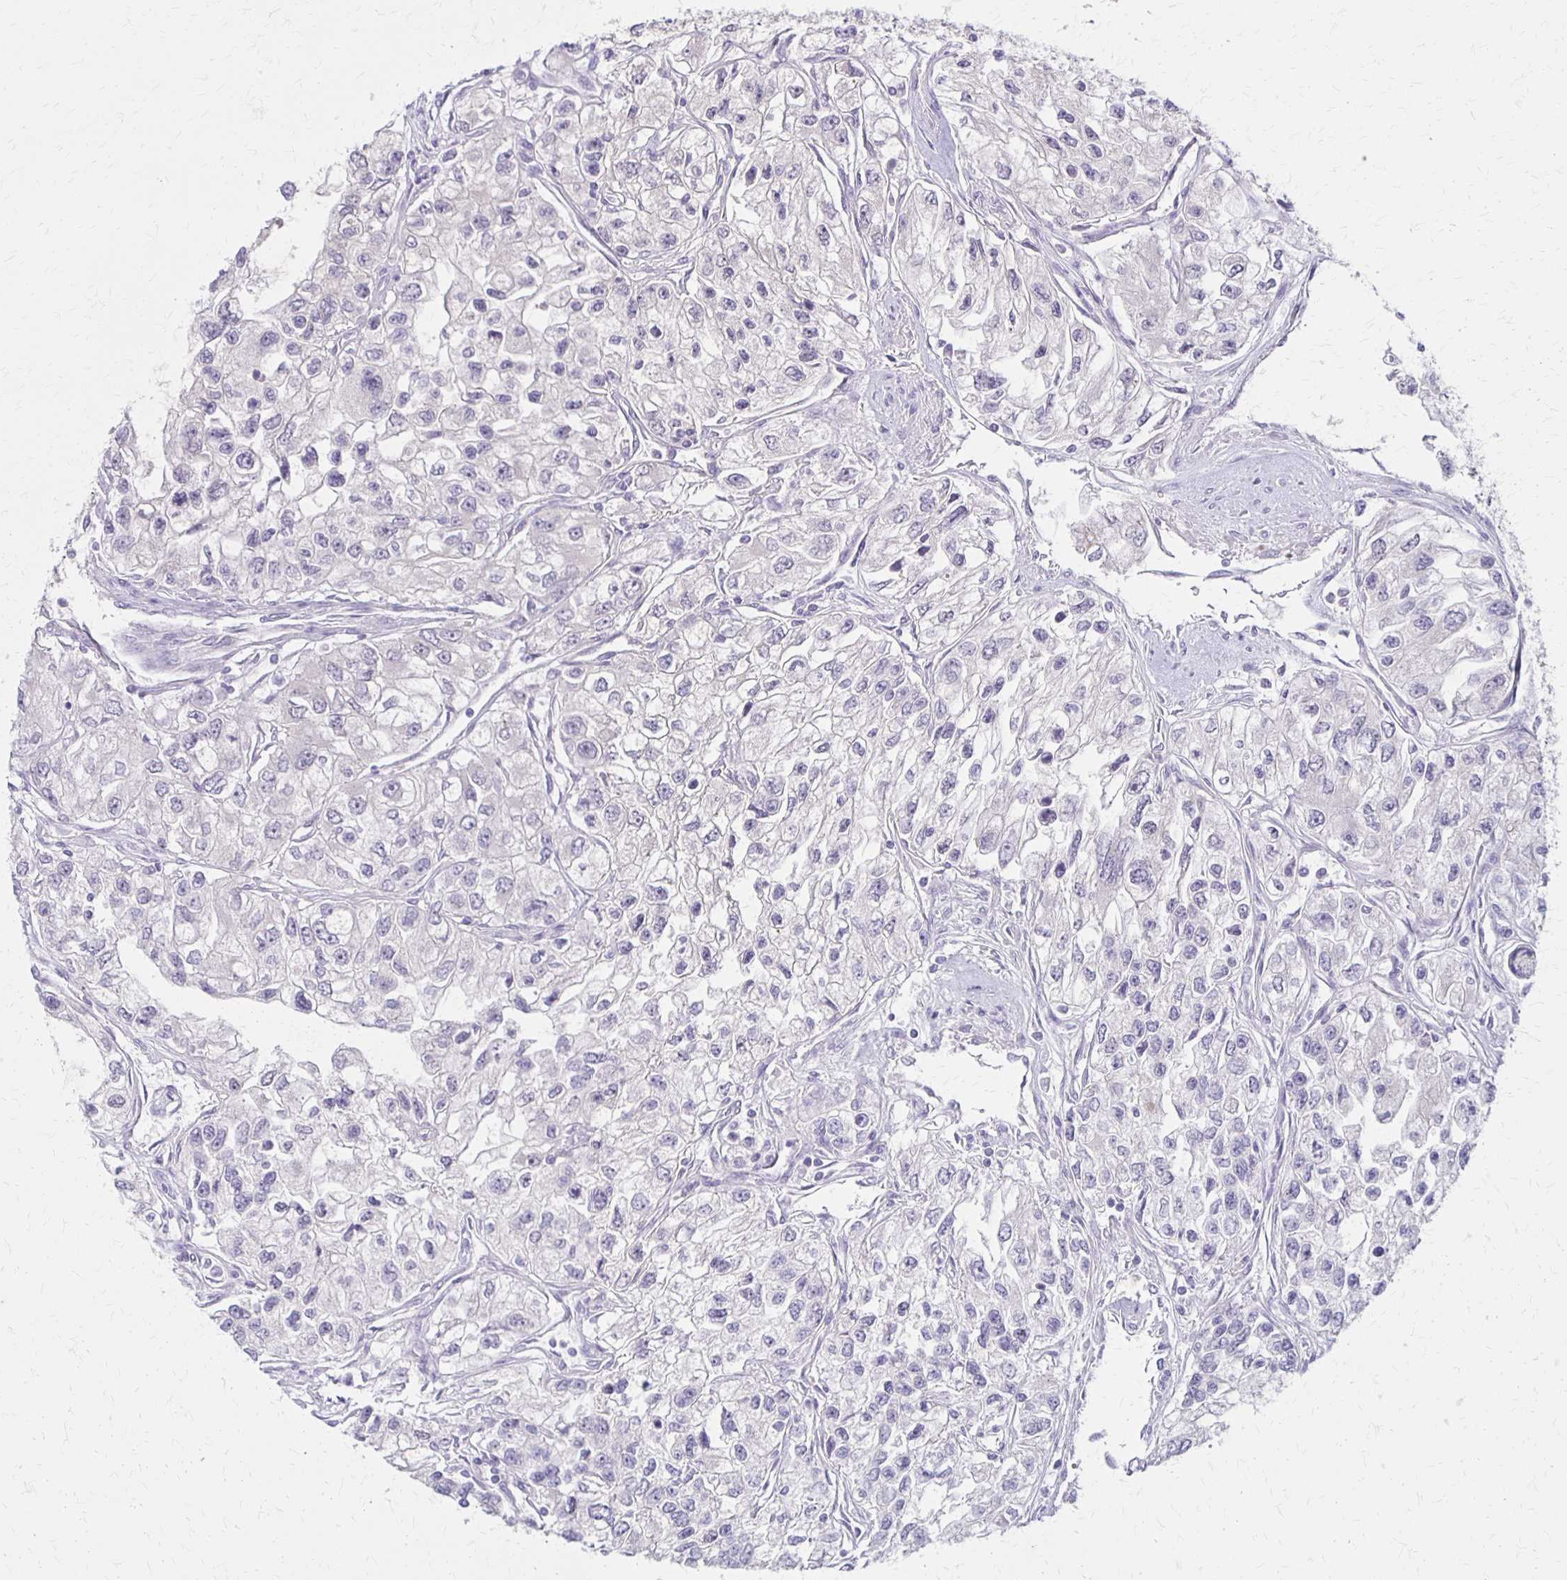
{"staining": {"intensity": "negative", "quantity": "none", "location": "none"}, "tissue": "renal cancer", "cell_type": "Tumor cells", "image_type": "cancer", "snomed": [{"axis": "morphology", "description": "Adenocarcinoma, NOS"}, {"axis": "topography", "description": "Kidney"}], "caption": "Image shows no protein staining in tumor cells of renal adenocarcinoma tissue. Brightfield microscopy of immunohistochemistry stained with DAB (3,3'-diaminobenzidine) (brown) and hematoxylin (blue), captured at high magnification.", "gene": "SLC35E2B", "patient": {"sex": "female", "age": 59}}